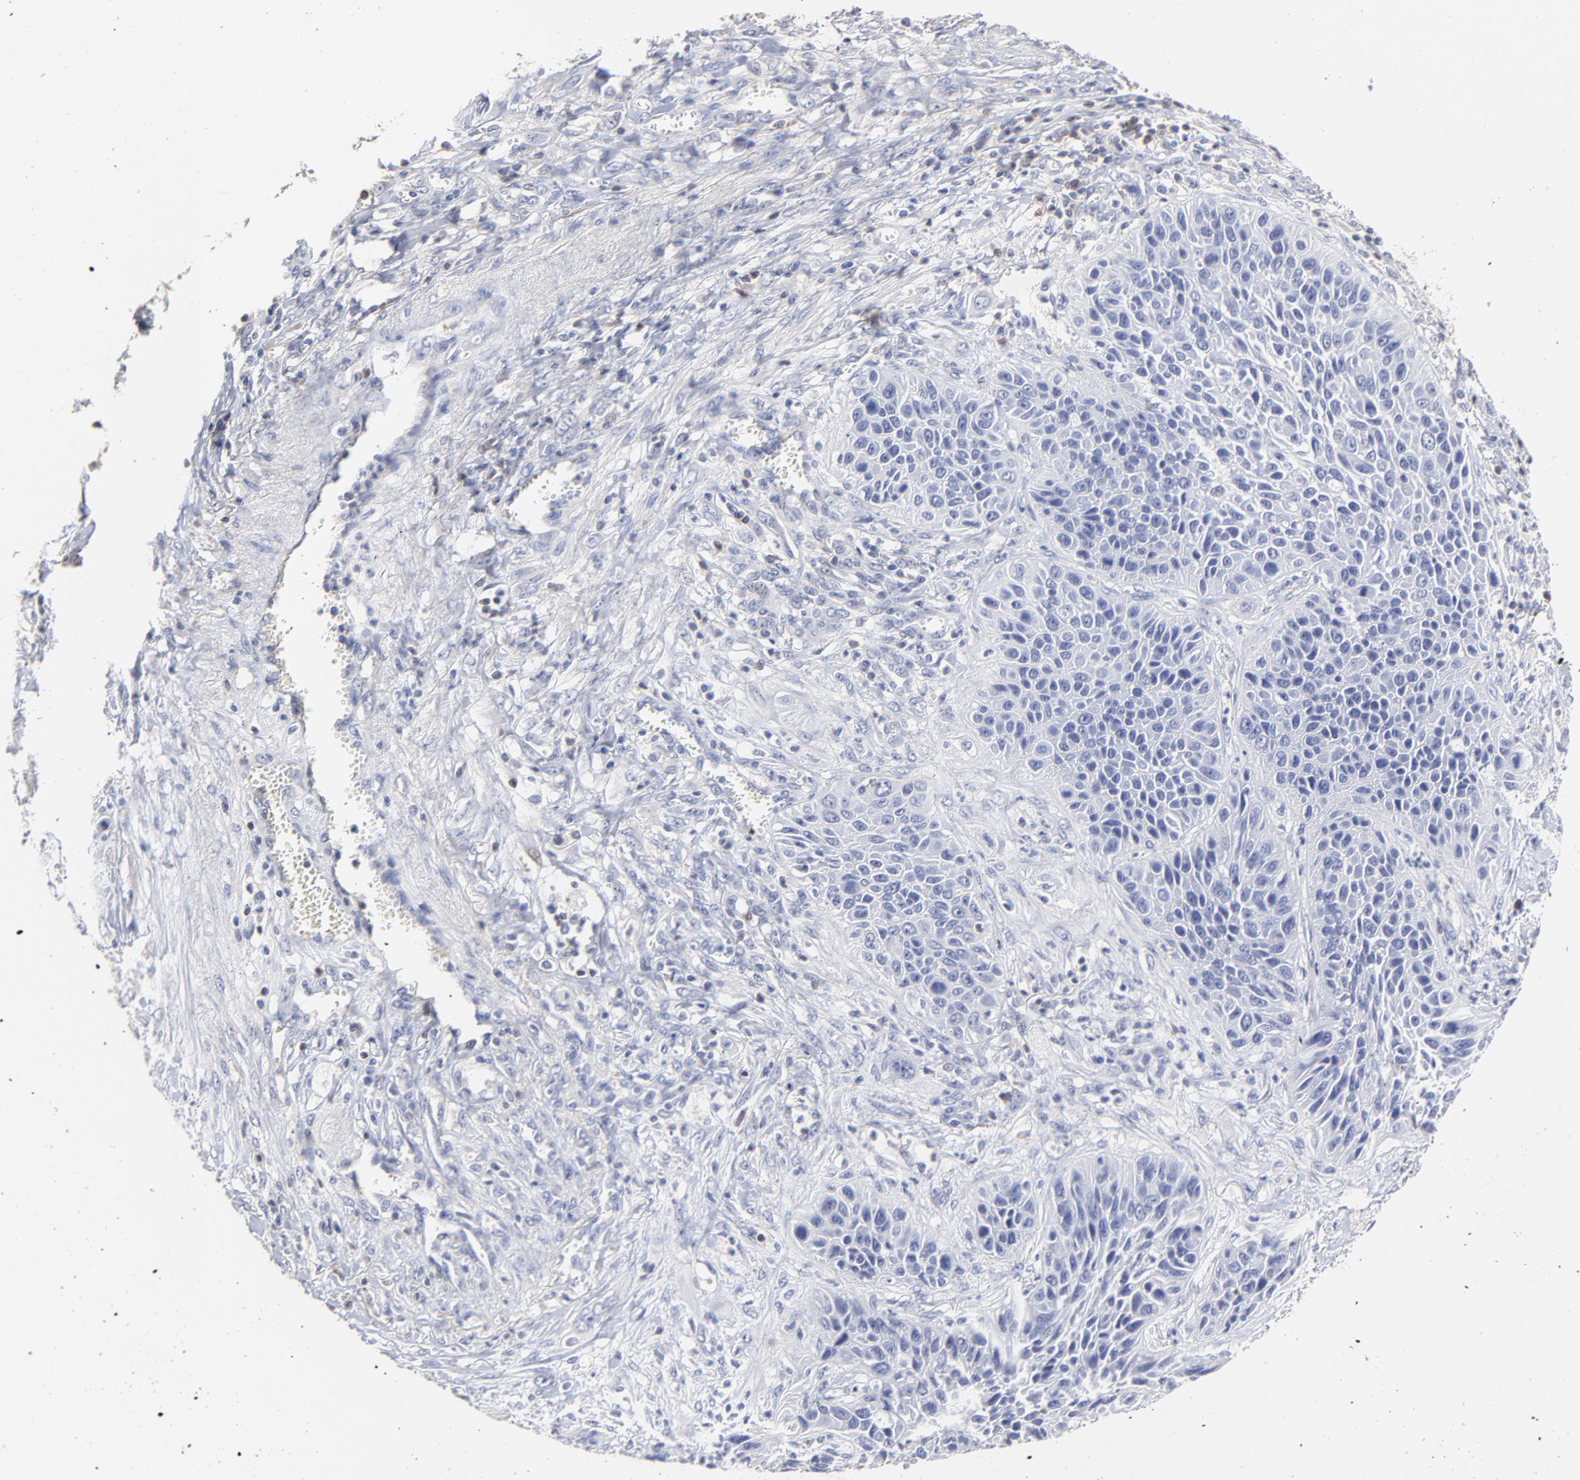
{"staining": {"intensity": "negative", "quantity": "none", "location": "none"}, "tissue": "lung cancer", "cell_type": "Tumor cells", "image_type": "cancer", "snomed": [{"axis": "morphology", "description": "Squamous cell carcinoma, NOS"}, {"axis": "topography", "description": "Lung"}], "caption": "A photomicrograph of human lung squamous cell carcinoma is negative for staining in tumor cells.", "gene": "TRAT1", "patient": {"sex": "female", "age": 76}}